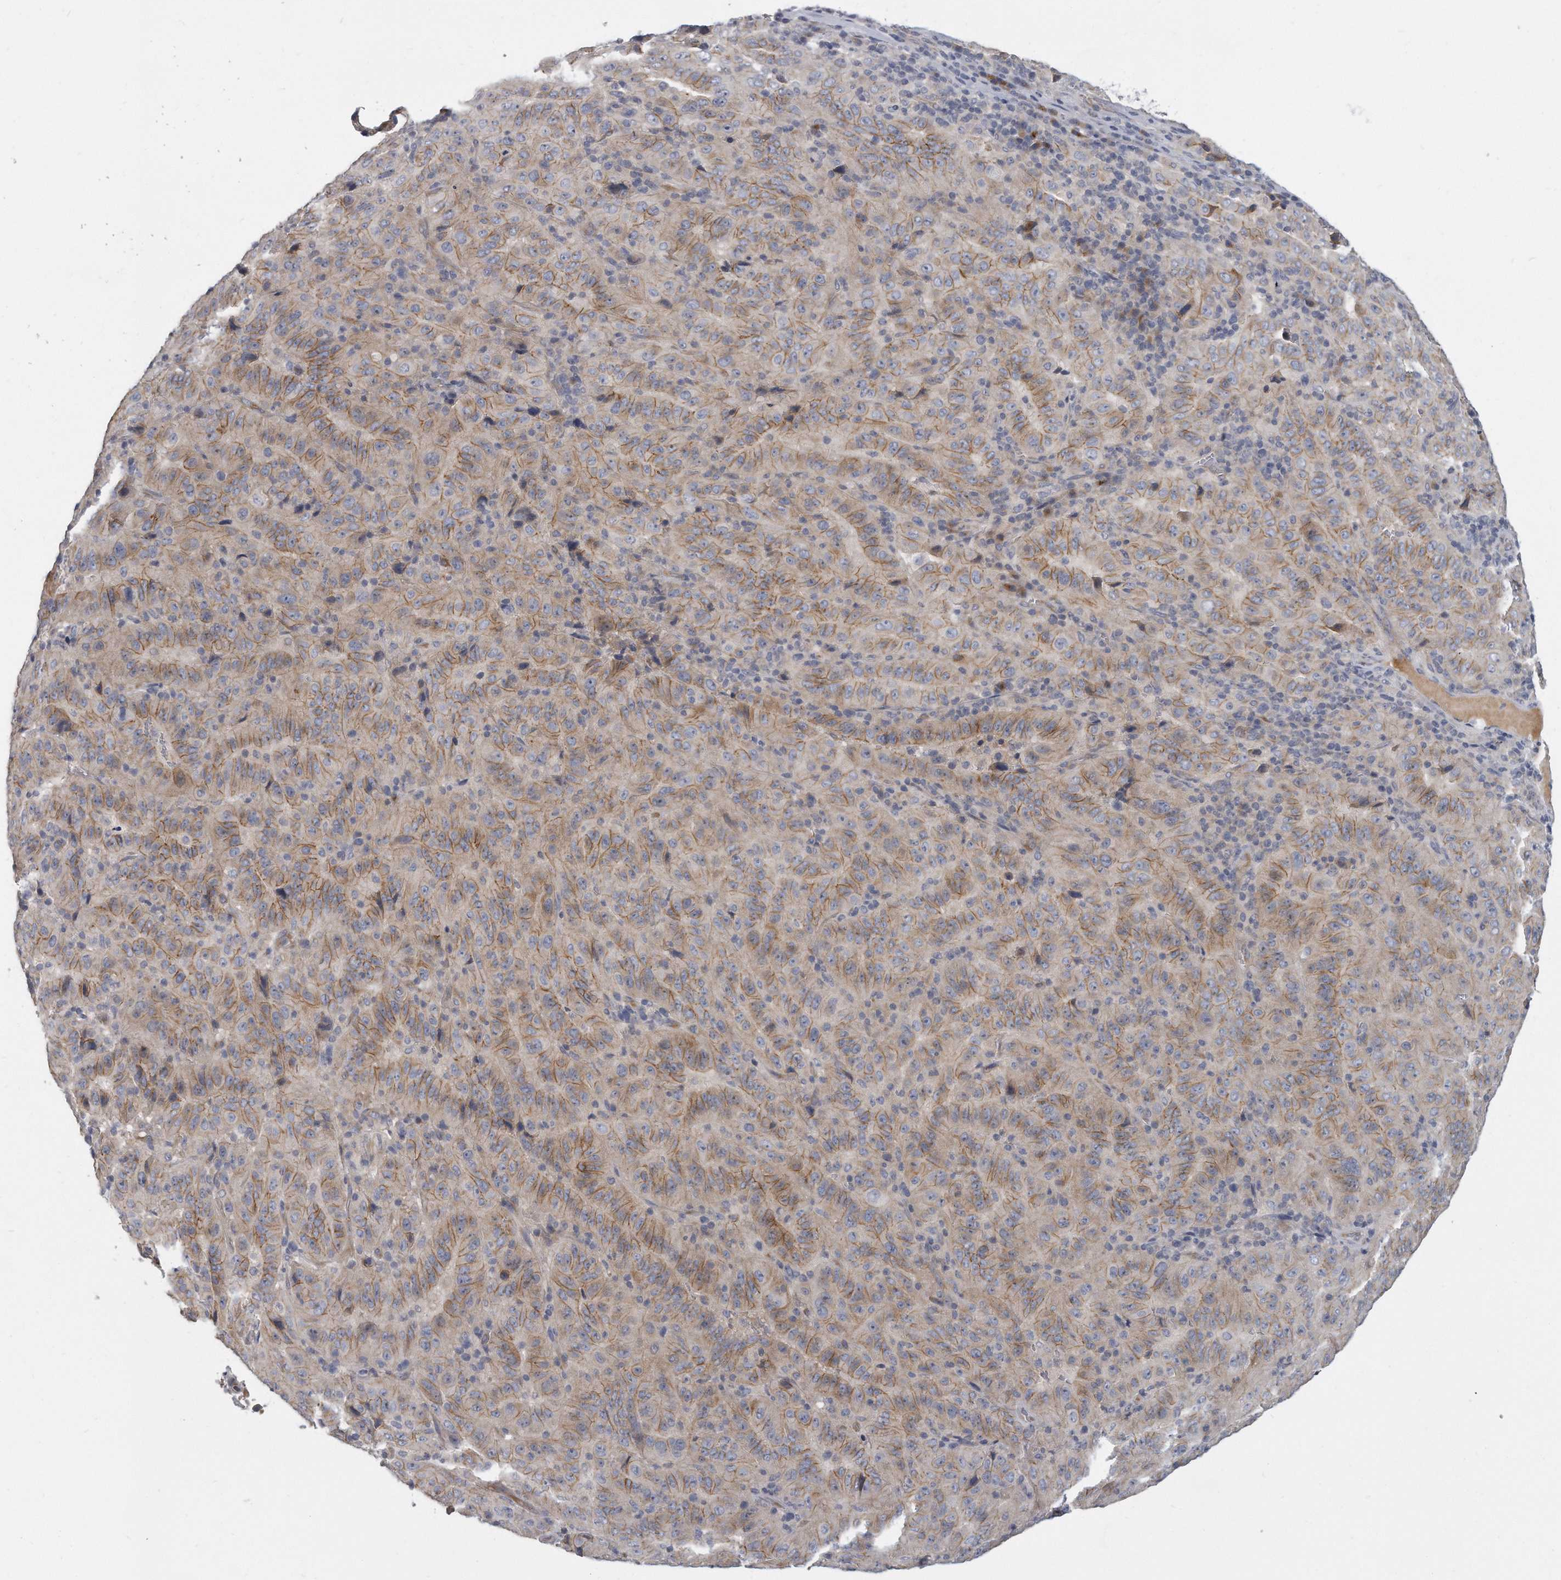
{"staining": {"intensity": "moderate", "quantity": "25%-75%", "location": "cytoplasmic/membranous"}, "tissue": "pancreatic cancer", "cell_type": "Tumor cells", "image_type": "cancer", "snomed": [{"axis": "morphology", "description": "Adenocarcinoma, NOS"}, {"axis": "topography", "description": "Pancreas"}], "caption": "IHC of human pancreatic cancer exhibits medium levels of moderate cytoplasmic/membranous positivity in approximately 25%-75% of tumor cells.", "gene": "PLEKHA6", "patient": {"sex": "male", "age": 63}}